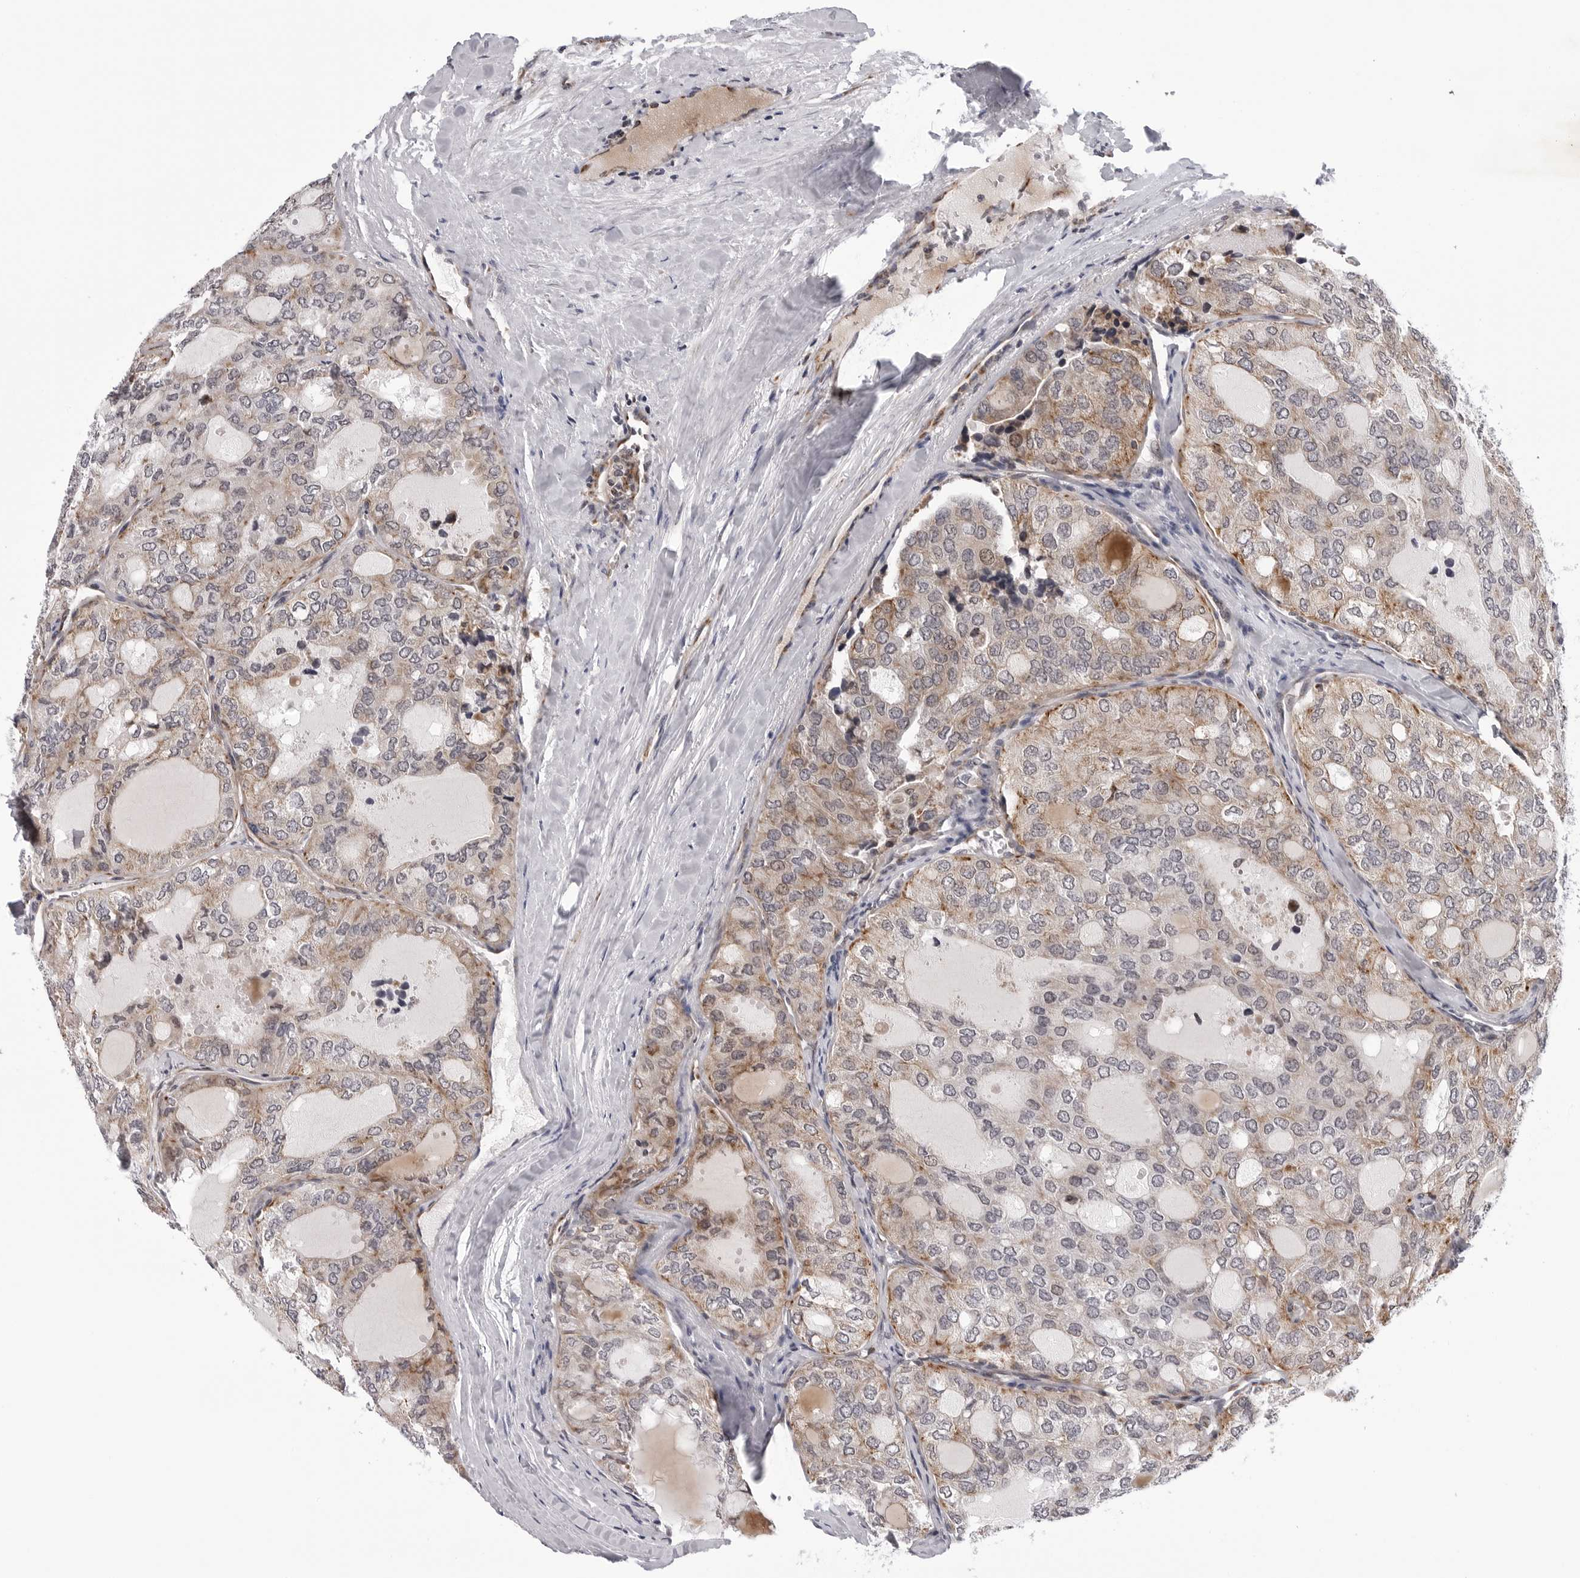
{"staining": {"intensity": "weak", "quantity": "<25%", "location": "cytoplasmic/membranous"}, "tissue": "thyroid cancer", "cell_type": "Tumor cells", "image_type": "cancer", "snomed": [{"axis": "morphology", "description": "Follicular adenoma carcinoma, NOS"}, {"axis": "topography", "description": "Thyroid gland"}], "caption": "Thyroid follicular adenoma carcinoma was stained to show a protein in brown. There is no significant positivity in tumor cells.", "gene": "CDK20", "patient": {"sex": "male", "age": 75}}